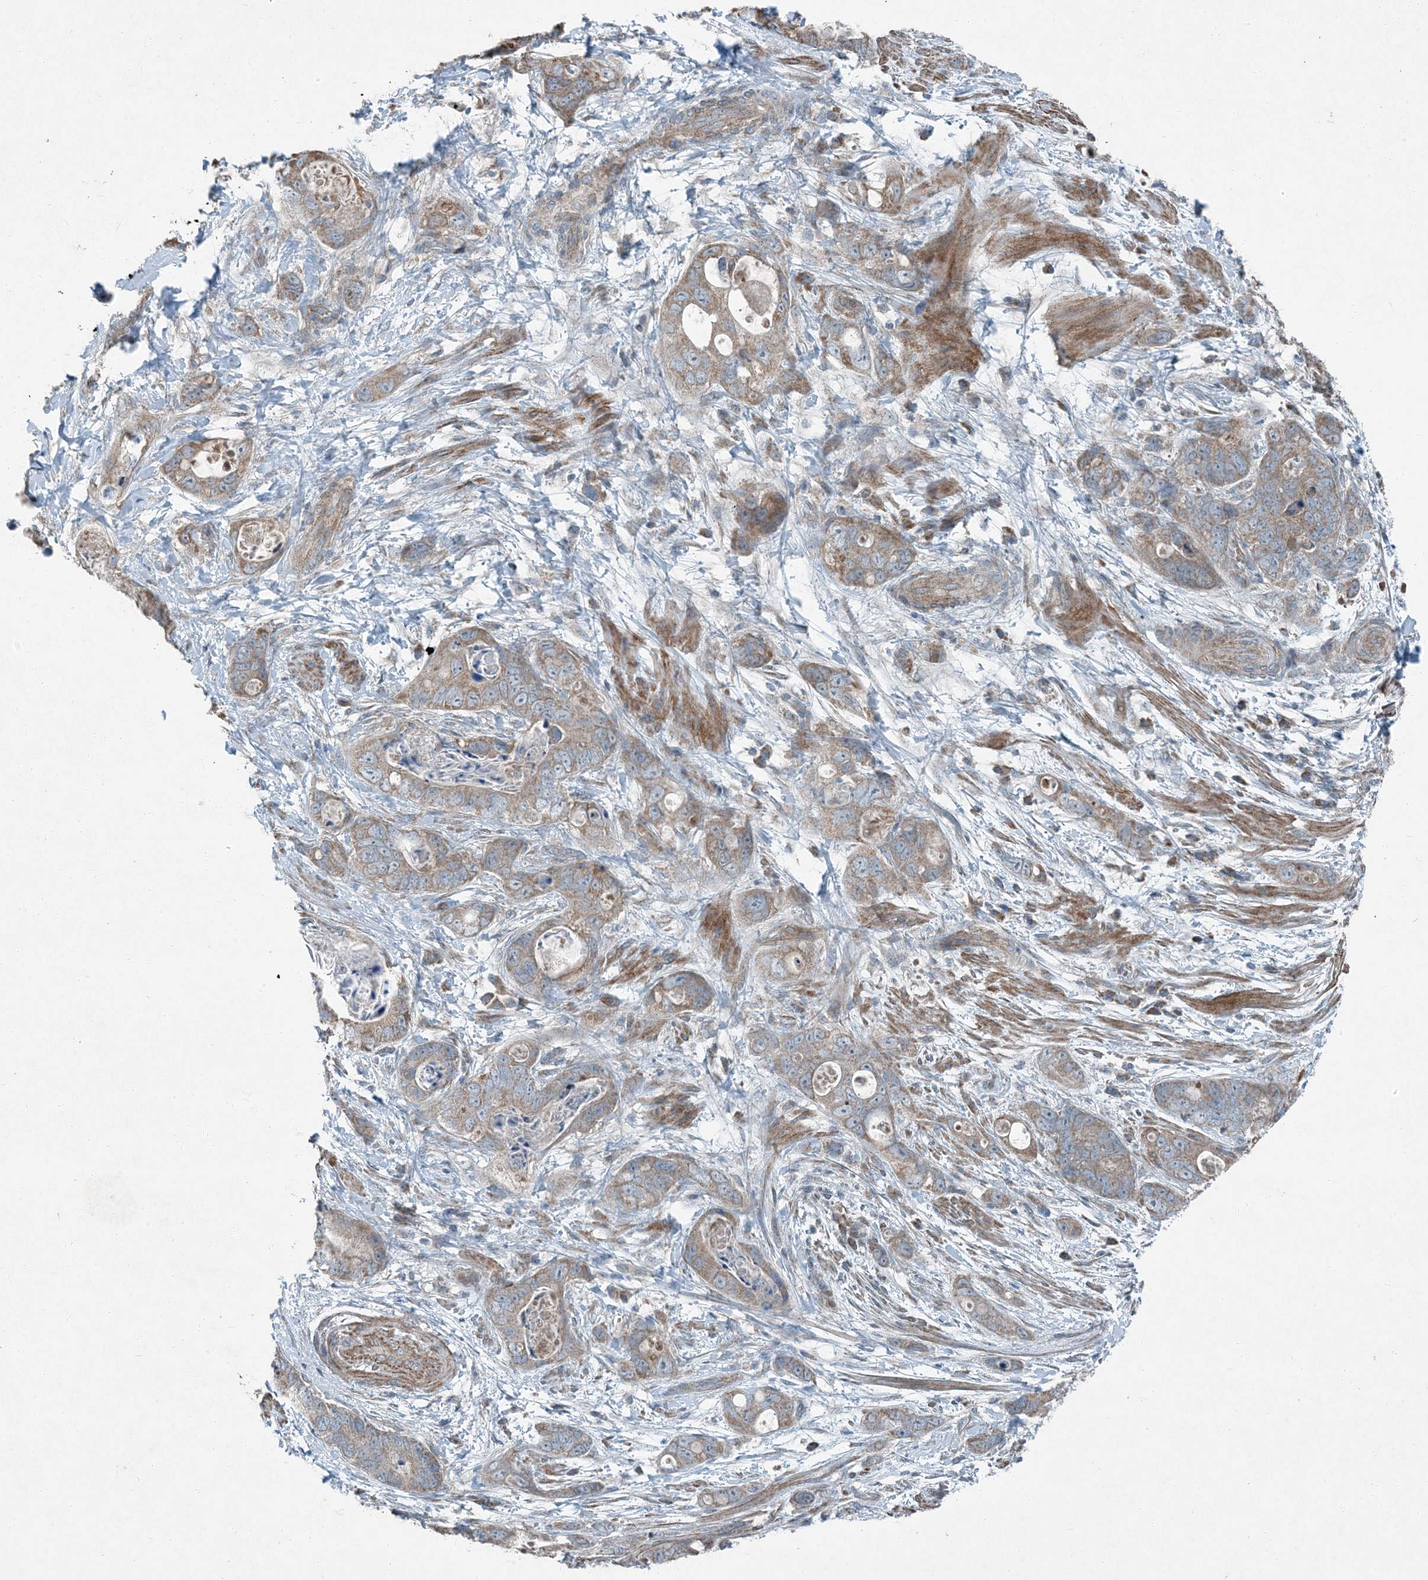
{"staining": {"intensity": "moderate", "quantity": "25%-75%", "location": "cytoplasmic/membranous"}, "tissue": "stomach cancer", "cell_type": "Tumor cells", "image_type": "cancer", "snomed": [{"axis": "morphology", "description": "Adenocarcinoma, NOS"}, {"axis": "topography", "description": "Stomach"}], "caption": "A histopathology image showing moderate cytoplasmic/membranous expression in about 25%-75% of tumor cells in stomach cancer, as visualized by brown immunohistochemical staining.", "gene": "APOM", "patient": {"sex": "female", "age": 89}}